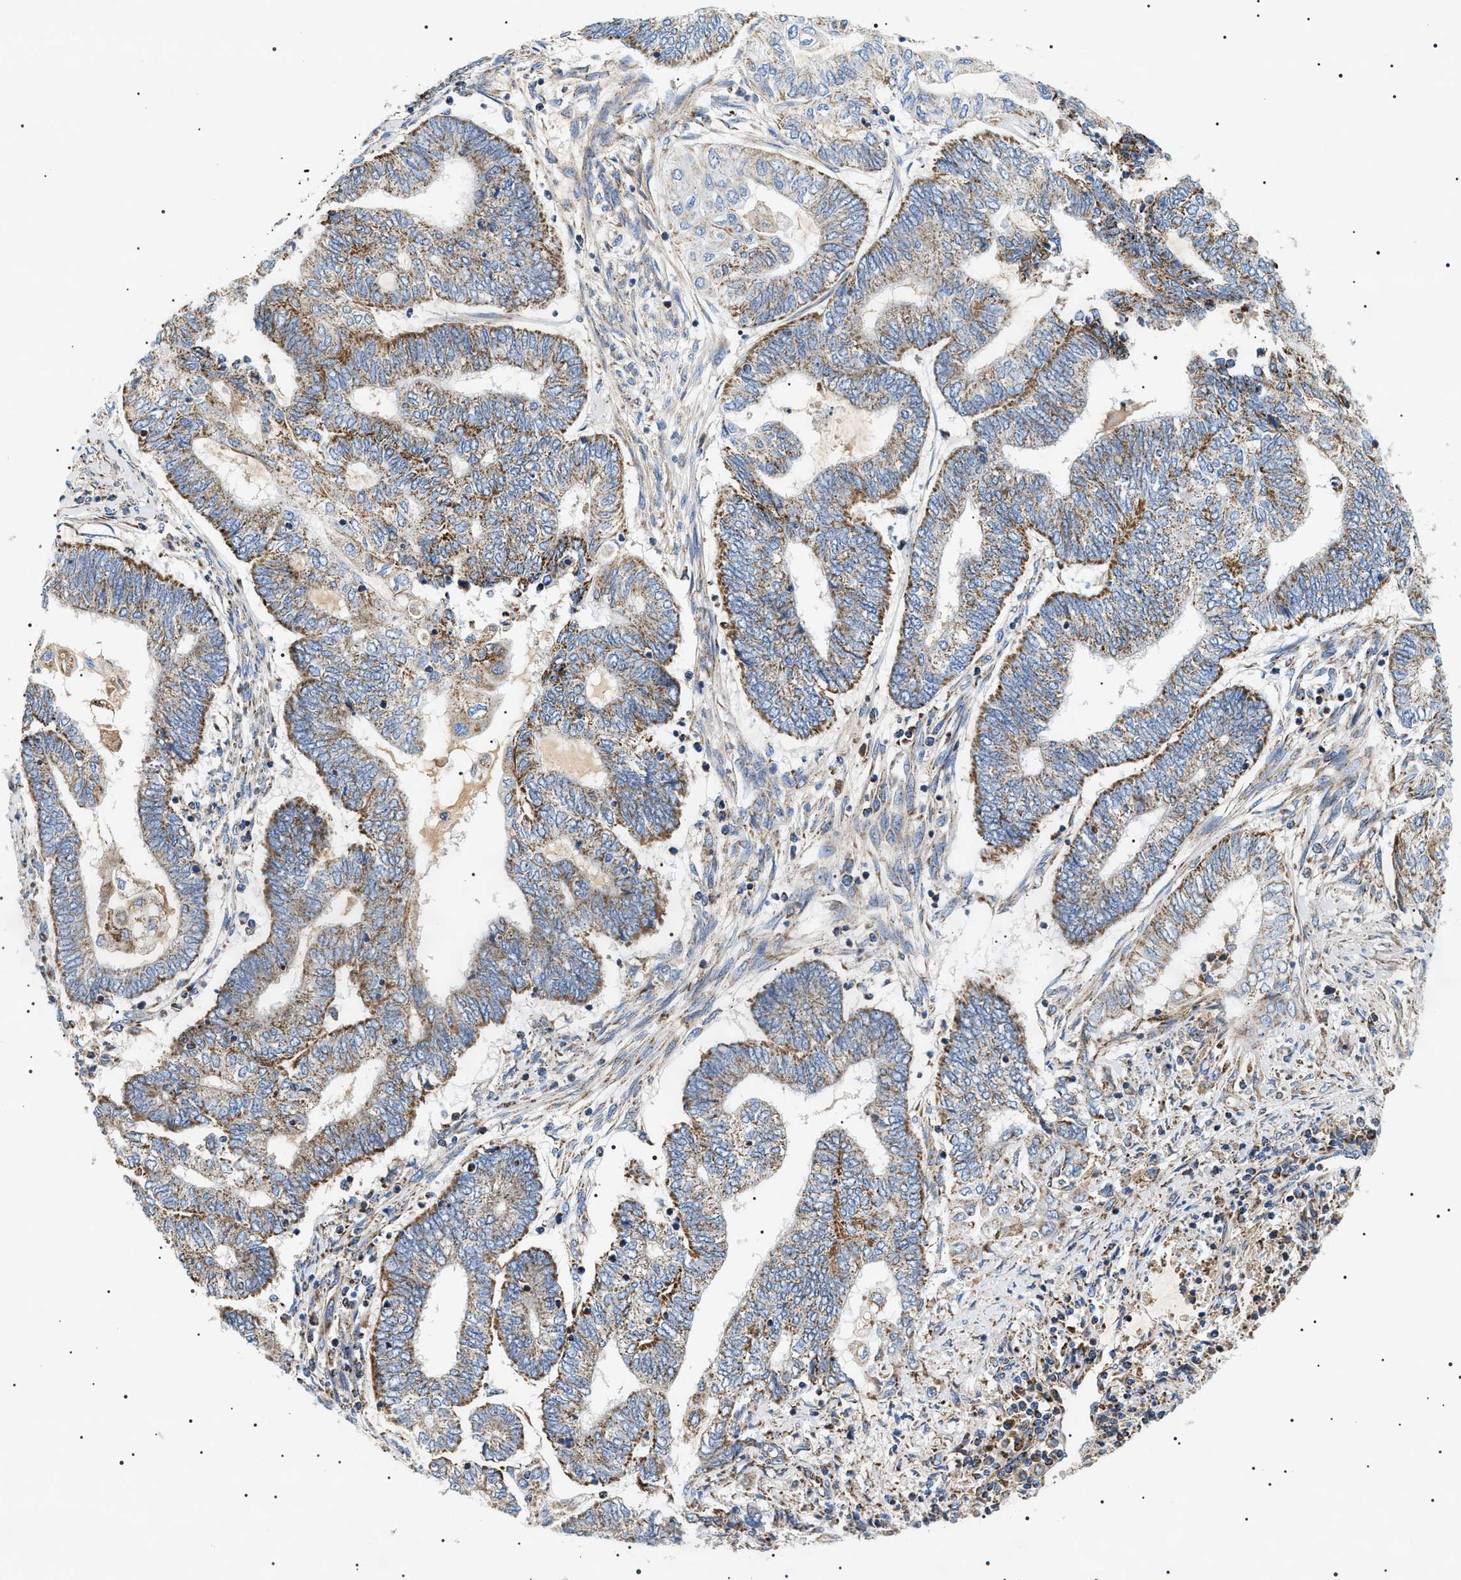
{"staining": {"intensity": "moderate", "quantity": ">75%", "location": "cytoplasmic/membranous"}, "tissue": "endometrial cancer", "cell_type": "Tumor cells", "image_type": "cancer", "snomed": [{"axis": "morphology", "description": "Adenocarcinoma, NOS"}, {"axis": "topography", "description": "Uterus"}, {"axis": "topography", "description": "Endometrium"}], "caption": "Immunohistochemistry micrograph of neoplastic tissue: endometrial cancer stained using immunohistochemistry reveals medium levels of moderate protein expression localized specifically in the cytoplasmic/membranous of tumor cells, appearing as a cytoplasmic/membranous brown color.", "gene": "OXSM", "patient": {"sex": "female", "age": 70}}